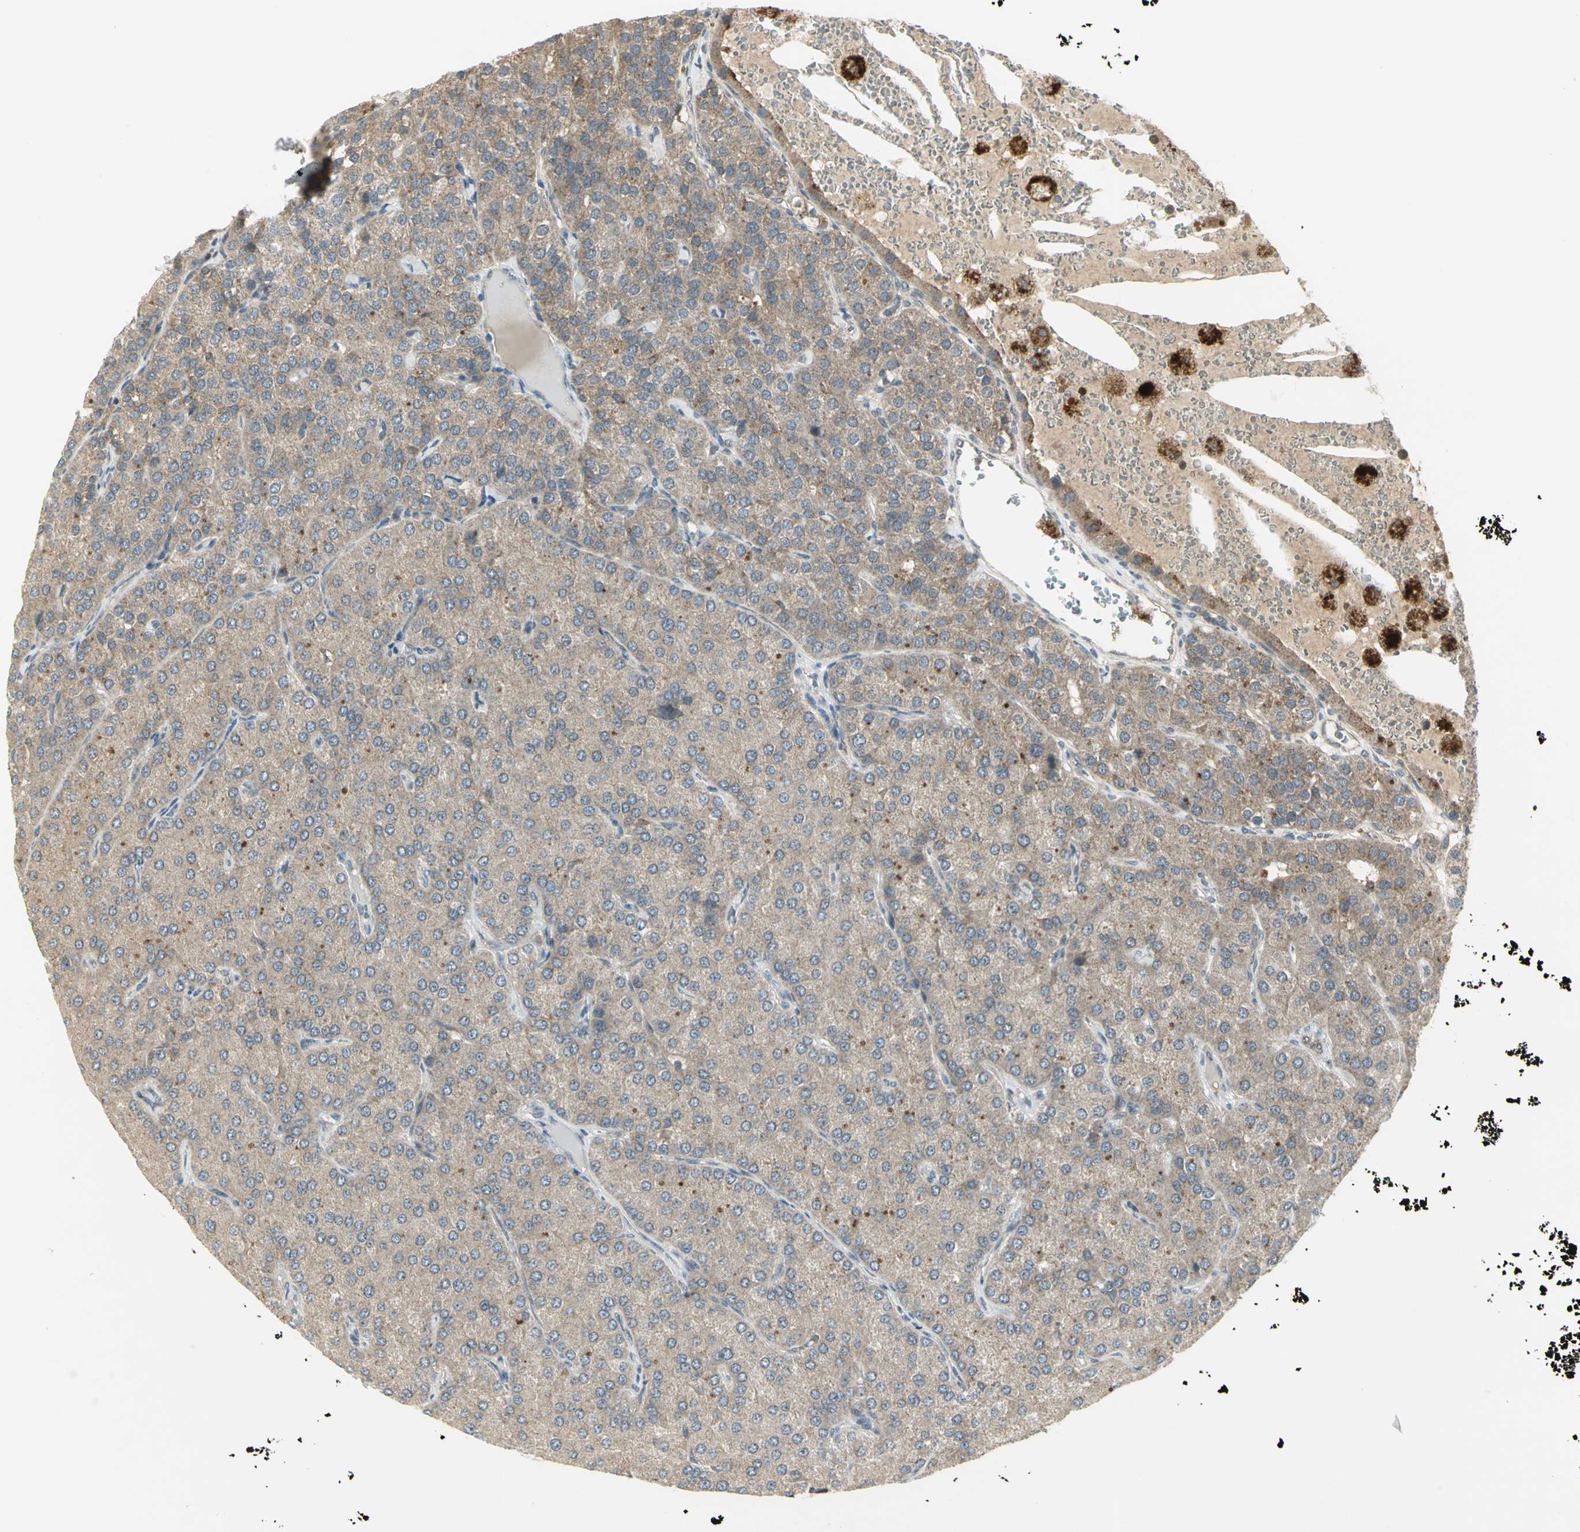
{"staining": {"intensity": "weak", "quantity": ">75%", "location": "cytoplasmic/membranous"}, "tissue": "parathyroid gland", "cell_type": "Glandular cells", "image_type": "normal", "snomed": [{"axis": "morphology", "description": "Normal tissue, NOS"}, {"axis": "morphology", "description": "Adenoma, NOS"}, {"axis": "topography", "description": "Parathyroid gland"}], "caption": "High-power microscopy captured an immunohistochemistry histopathology image of unremarkable parathyroid gland, revealing weak cytoplasmic/membranous expression in about >75% of glandular cells.", "gene": "MAPK8IP3", "patient": {"sex": "female", "age": 86}}